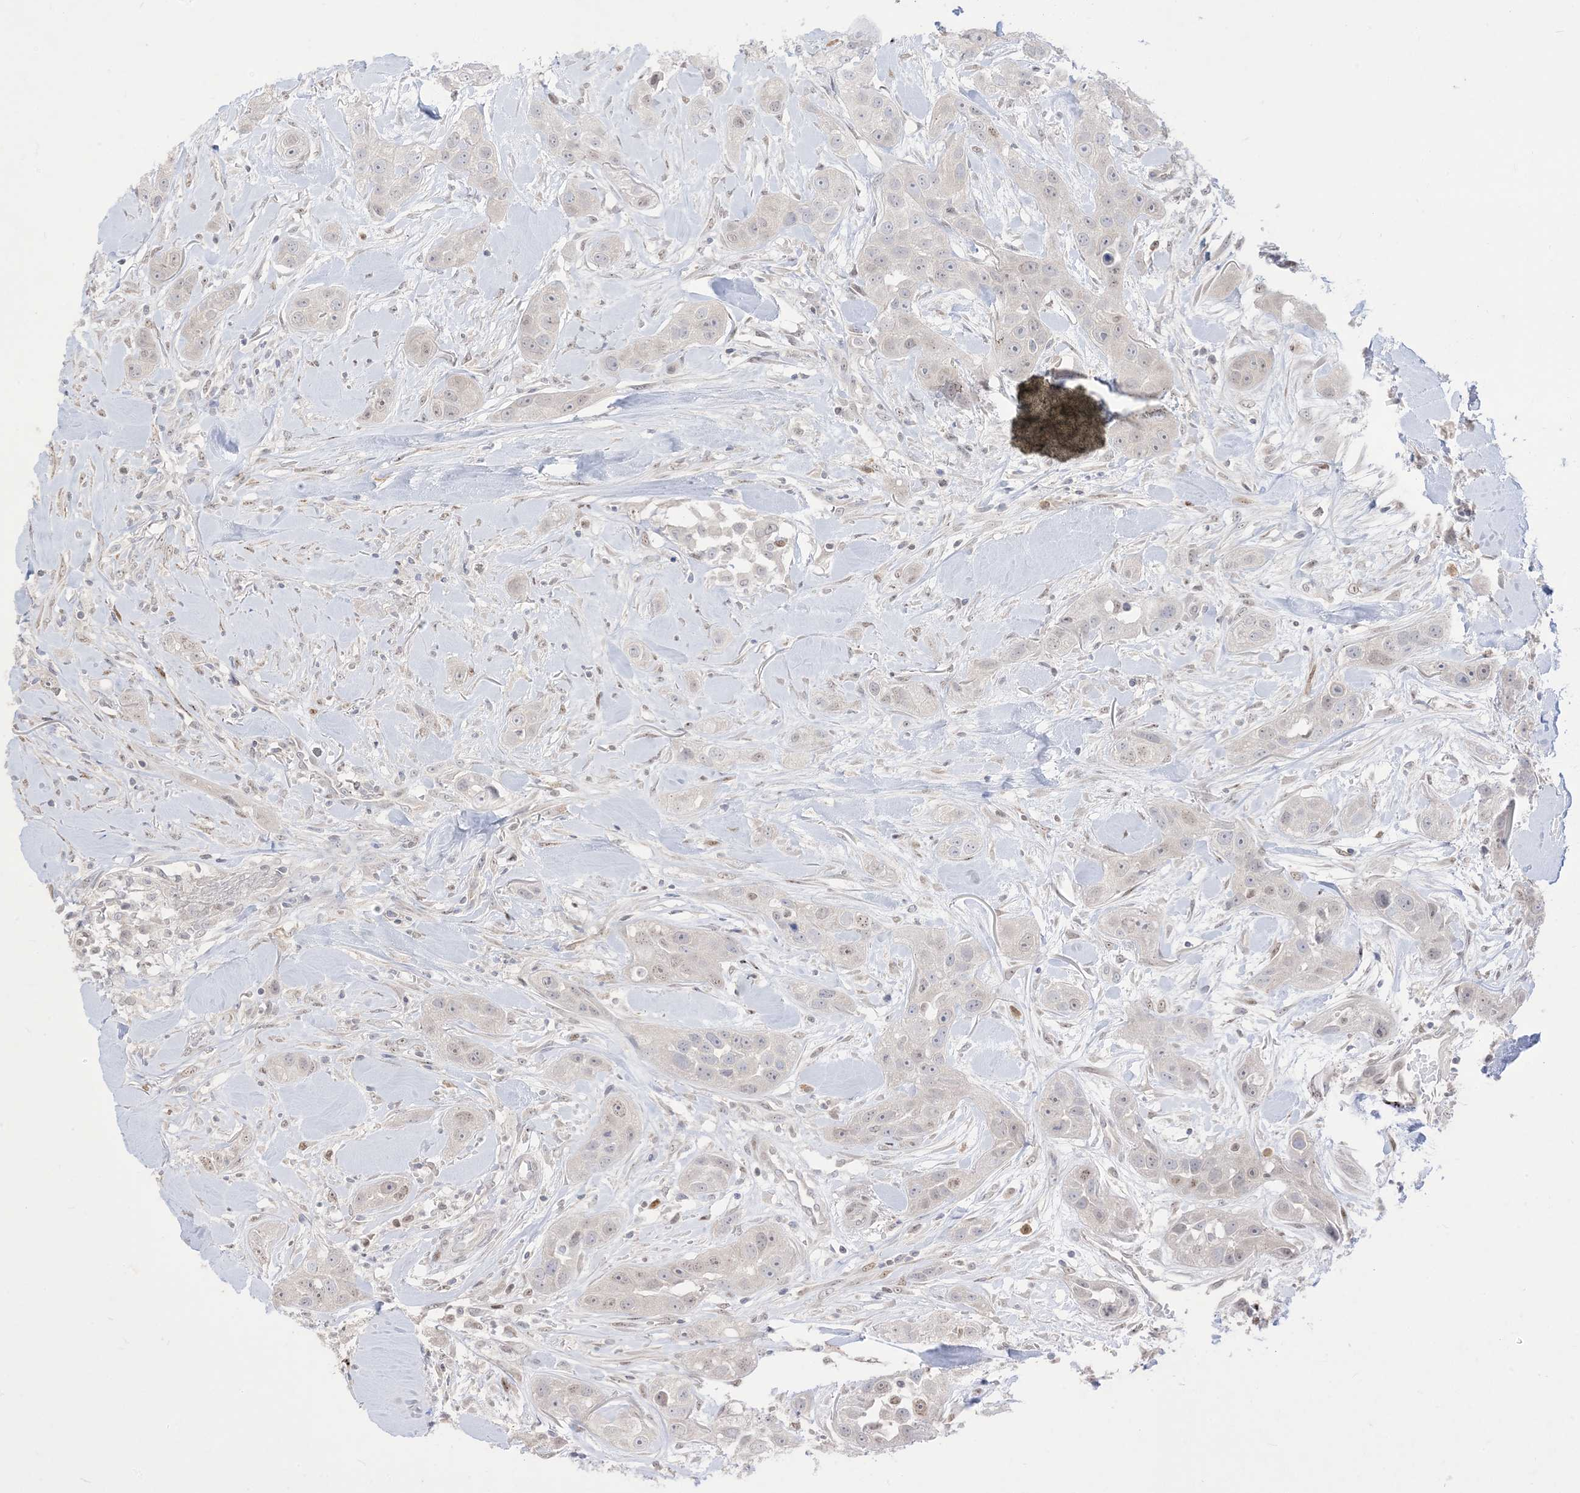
{"staining": {"intensity": "weak", "quantity": "<25%", "location": "nuclear"}, "tissue": "head and neck cancer", "cell_type": "Tumor cells", "image_type": "cancer", "snomed": [{"axis": "morphology", "description": "Normal tissue, NOS"}, {"axis": "morphology", "description": "Squamous cell carcinoma, NOS"}, {"axis": "topography", "description": "Skeletal muscle"}, {"axis": "topography", "description": "Head-Neck"}], "caption": "DAB (3,3'-diaminobenzidine) immunohistochemical staining of head and neck cancer (squamous cell carcinoma) reveals no significant expression in tumor cells.", "gene": "BHLHE40", "patient": {"sex": "male", "age": 51}}